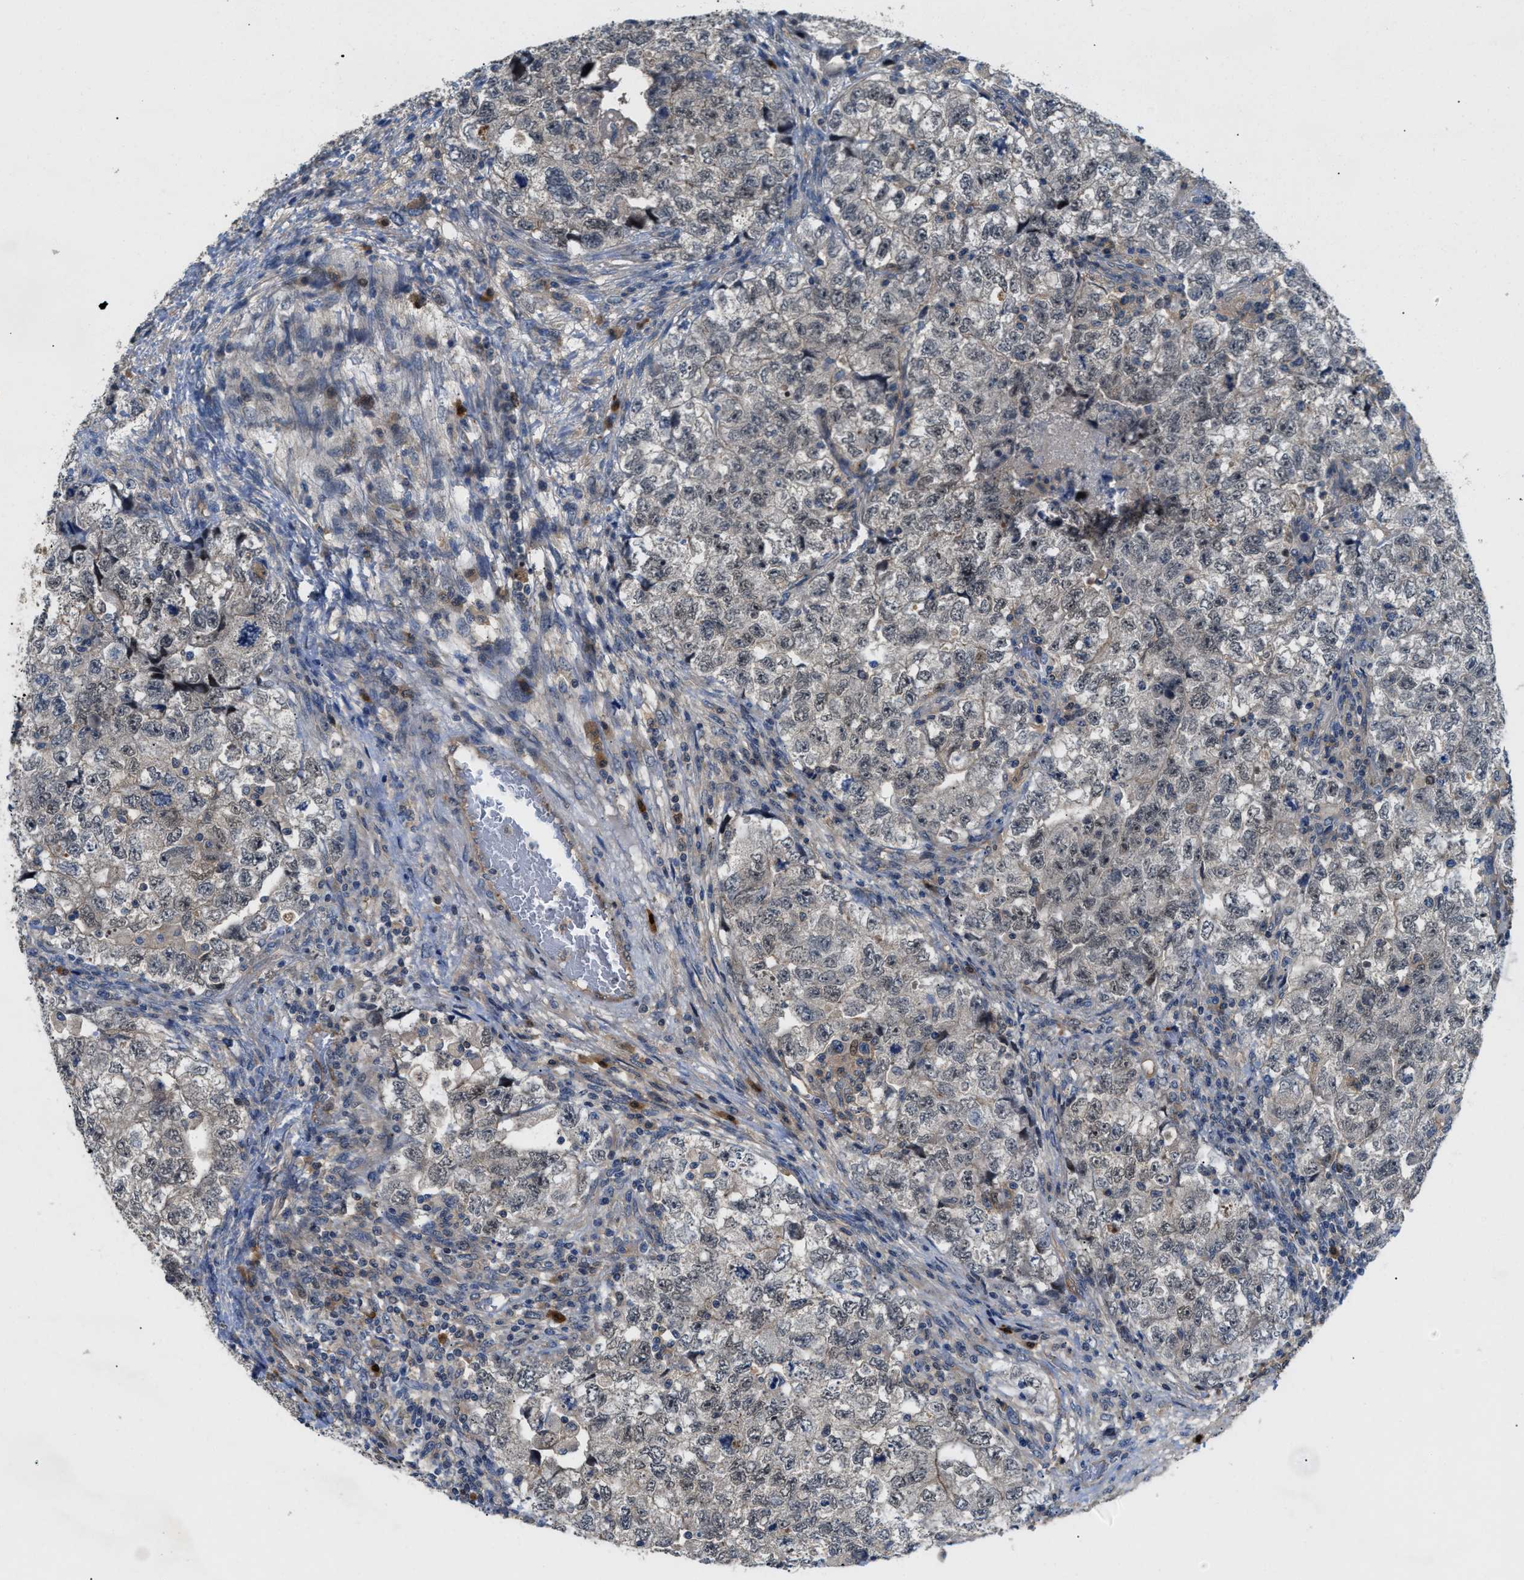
{"staining": {"intensity": "weak", "quantity": "<25%", "location": "nuclear"}, "tissue": "testis cancer", "cell_type": "Tumor cells", "image_type": "cancer", "snomed": [{"axis": "morphology", "description": "Carcinoma, Embryonal, NOS"}, {"axis": "topography", "description": "Testis"}], "caption": "There is no significant expression in tumor cells of testis cancer.", "gene": "TRAK2", "patient": {"sex": "male", "age": 36}}